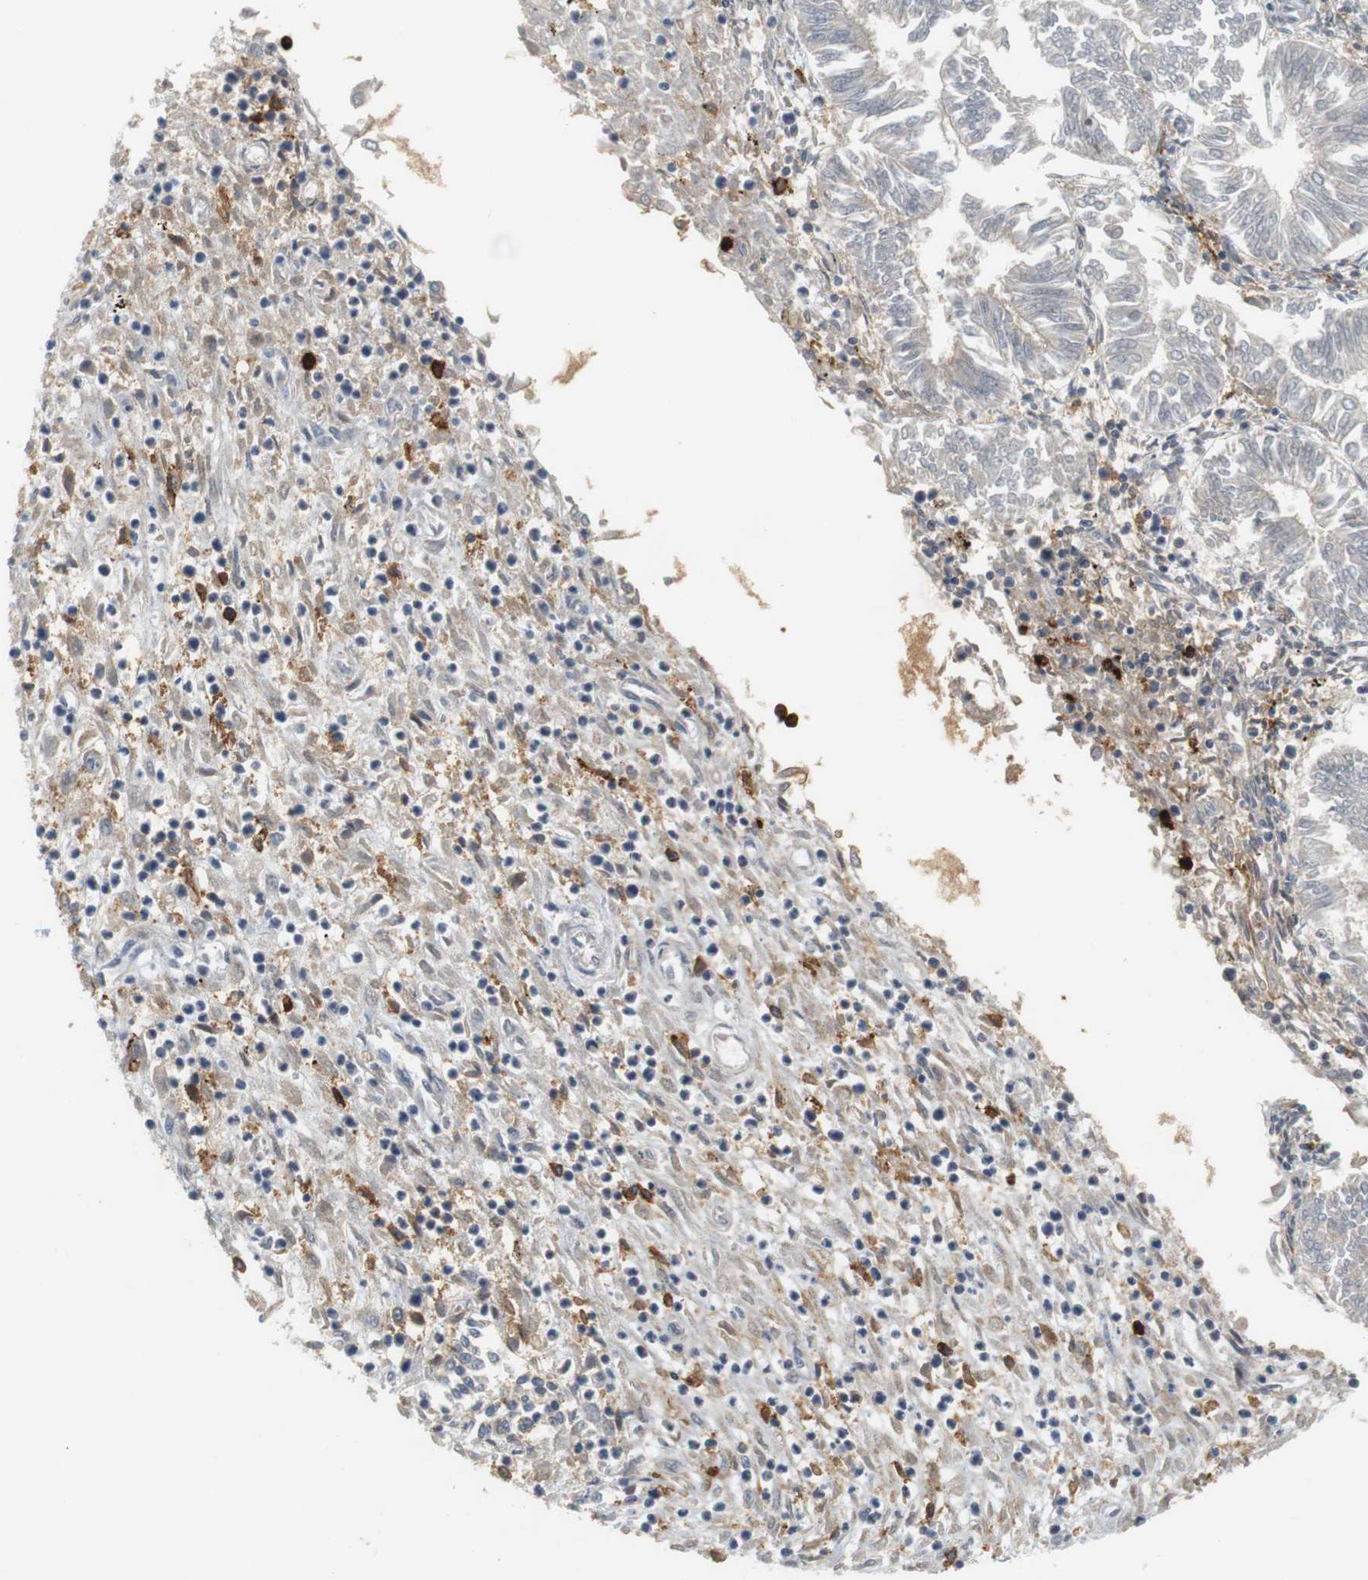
{"staining": {"intensity": "negative", "quantity": "none", "location": "none"}, "tissue": "endometrial cancer", "cell_type": "Tumor cells", "image_type": "cancer", "snomed": [{"axis": "morphology", "description": "Adenocarcinoma, NOS"}, {"axis": "topography", "description": "Endometrium"}], "caption": "Immunohistochemical staining of endometrial adenocarcinoma exhibits no significant staining in tumor cells.", "gene": "SIRPA", "patient": {"sex": "female", "age": 53}}